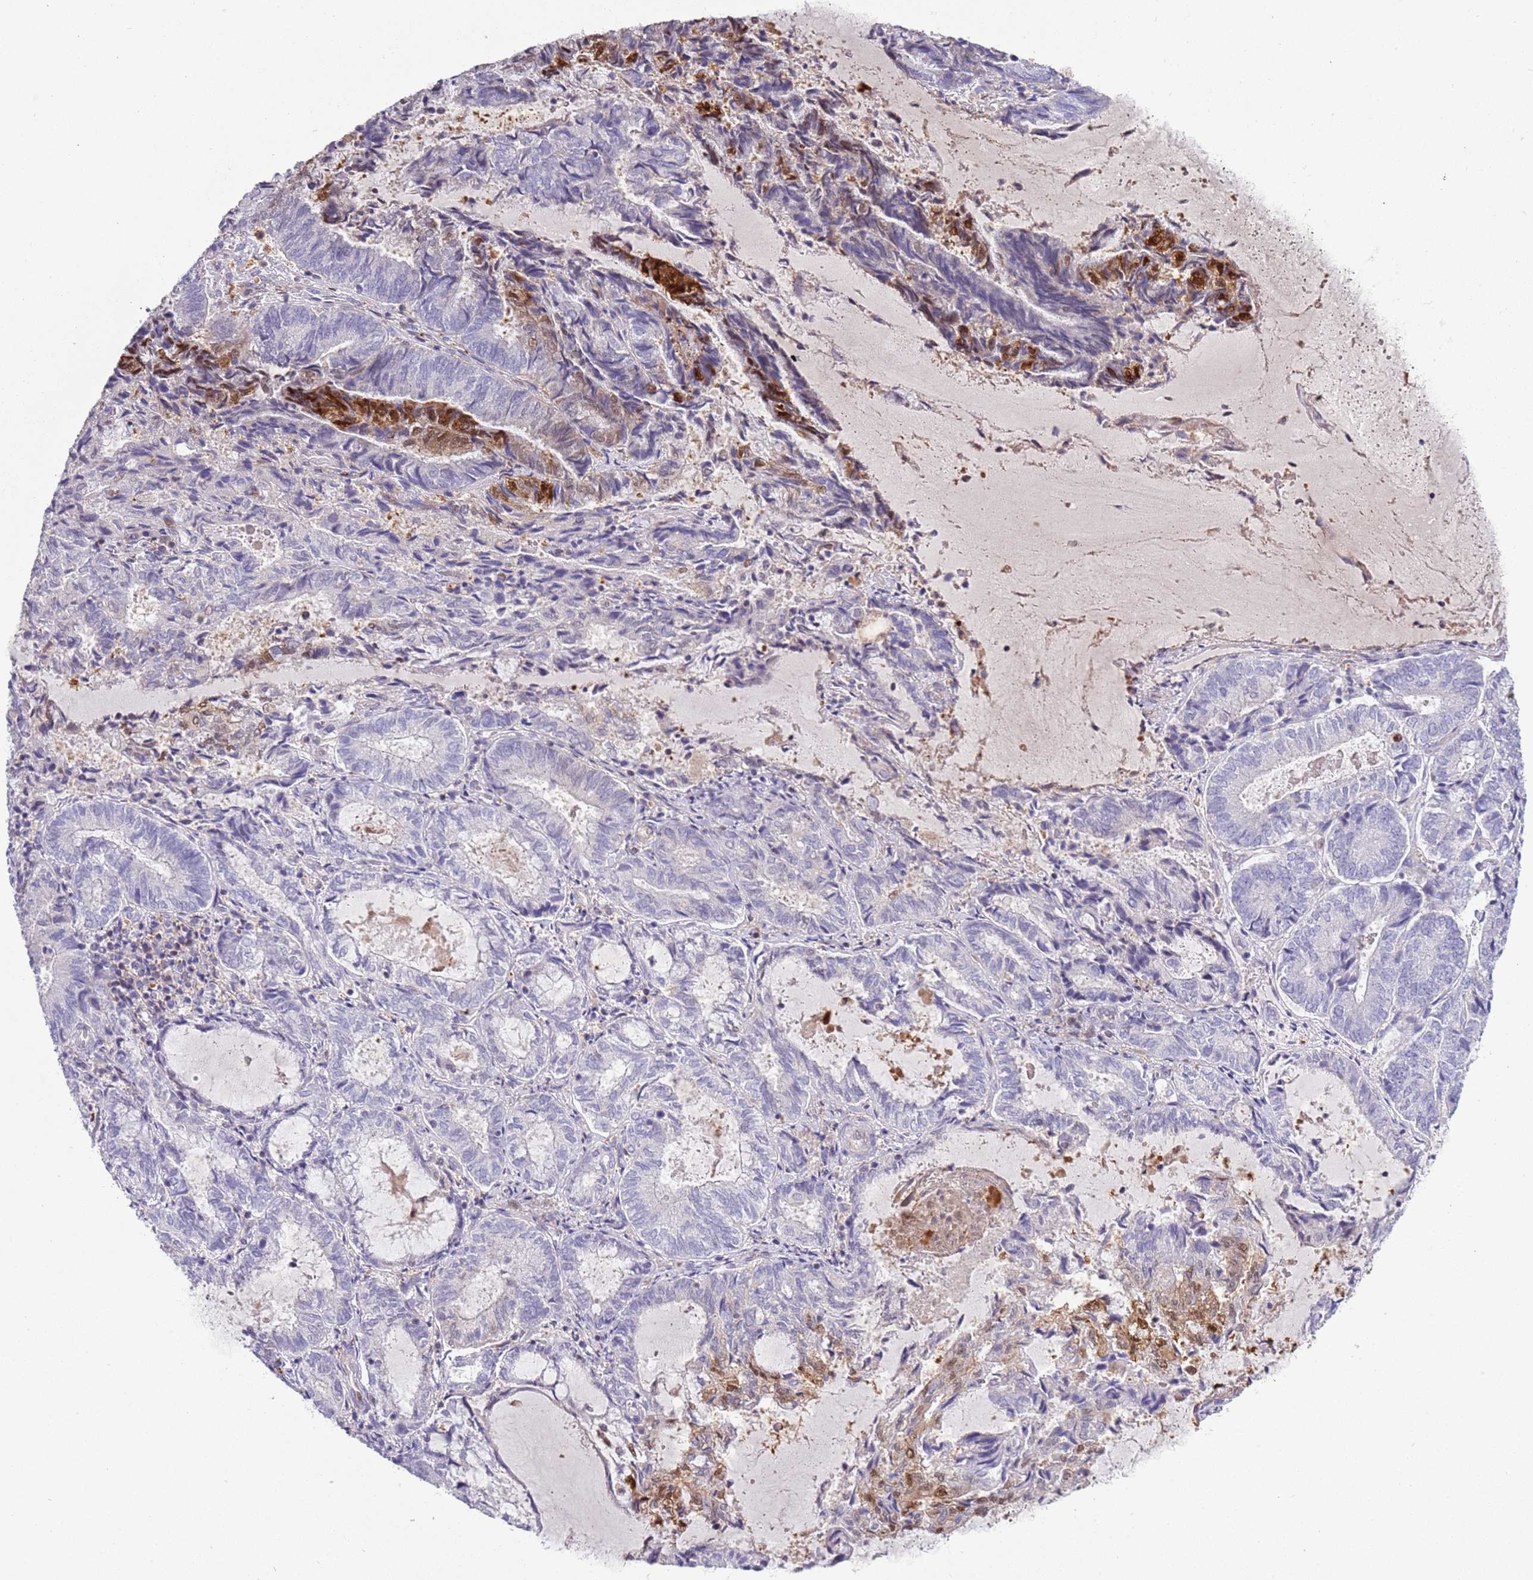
{"staining": {"intensity": "negative", "quantity": "none", "location": "none"}, "tissue": "endometrial cancer", "cell_type": "Tumor cells", "image_type": "cancer", "snomed": [{"axis": "morphology", "description": "Adenocarcinoma, NOS"}, {"axis": "topography", "description": "Endometrium"}], "caption": "Immunohistochemical staining of human endometrial cancer (adenocarcinoma) demonstrates no significant positivity in tumor cells.", "gene": "NBPF6", "patient": {"sex": "female", "age": 80}}